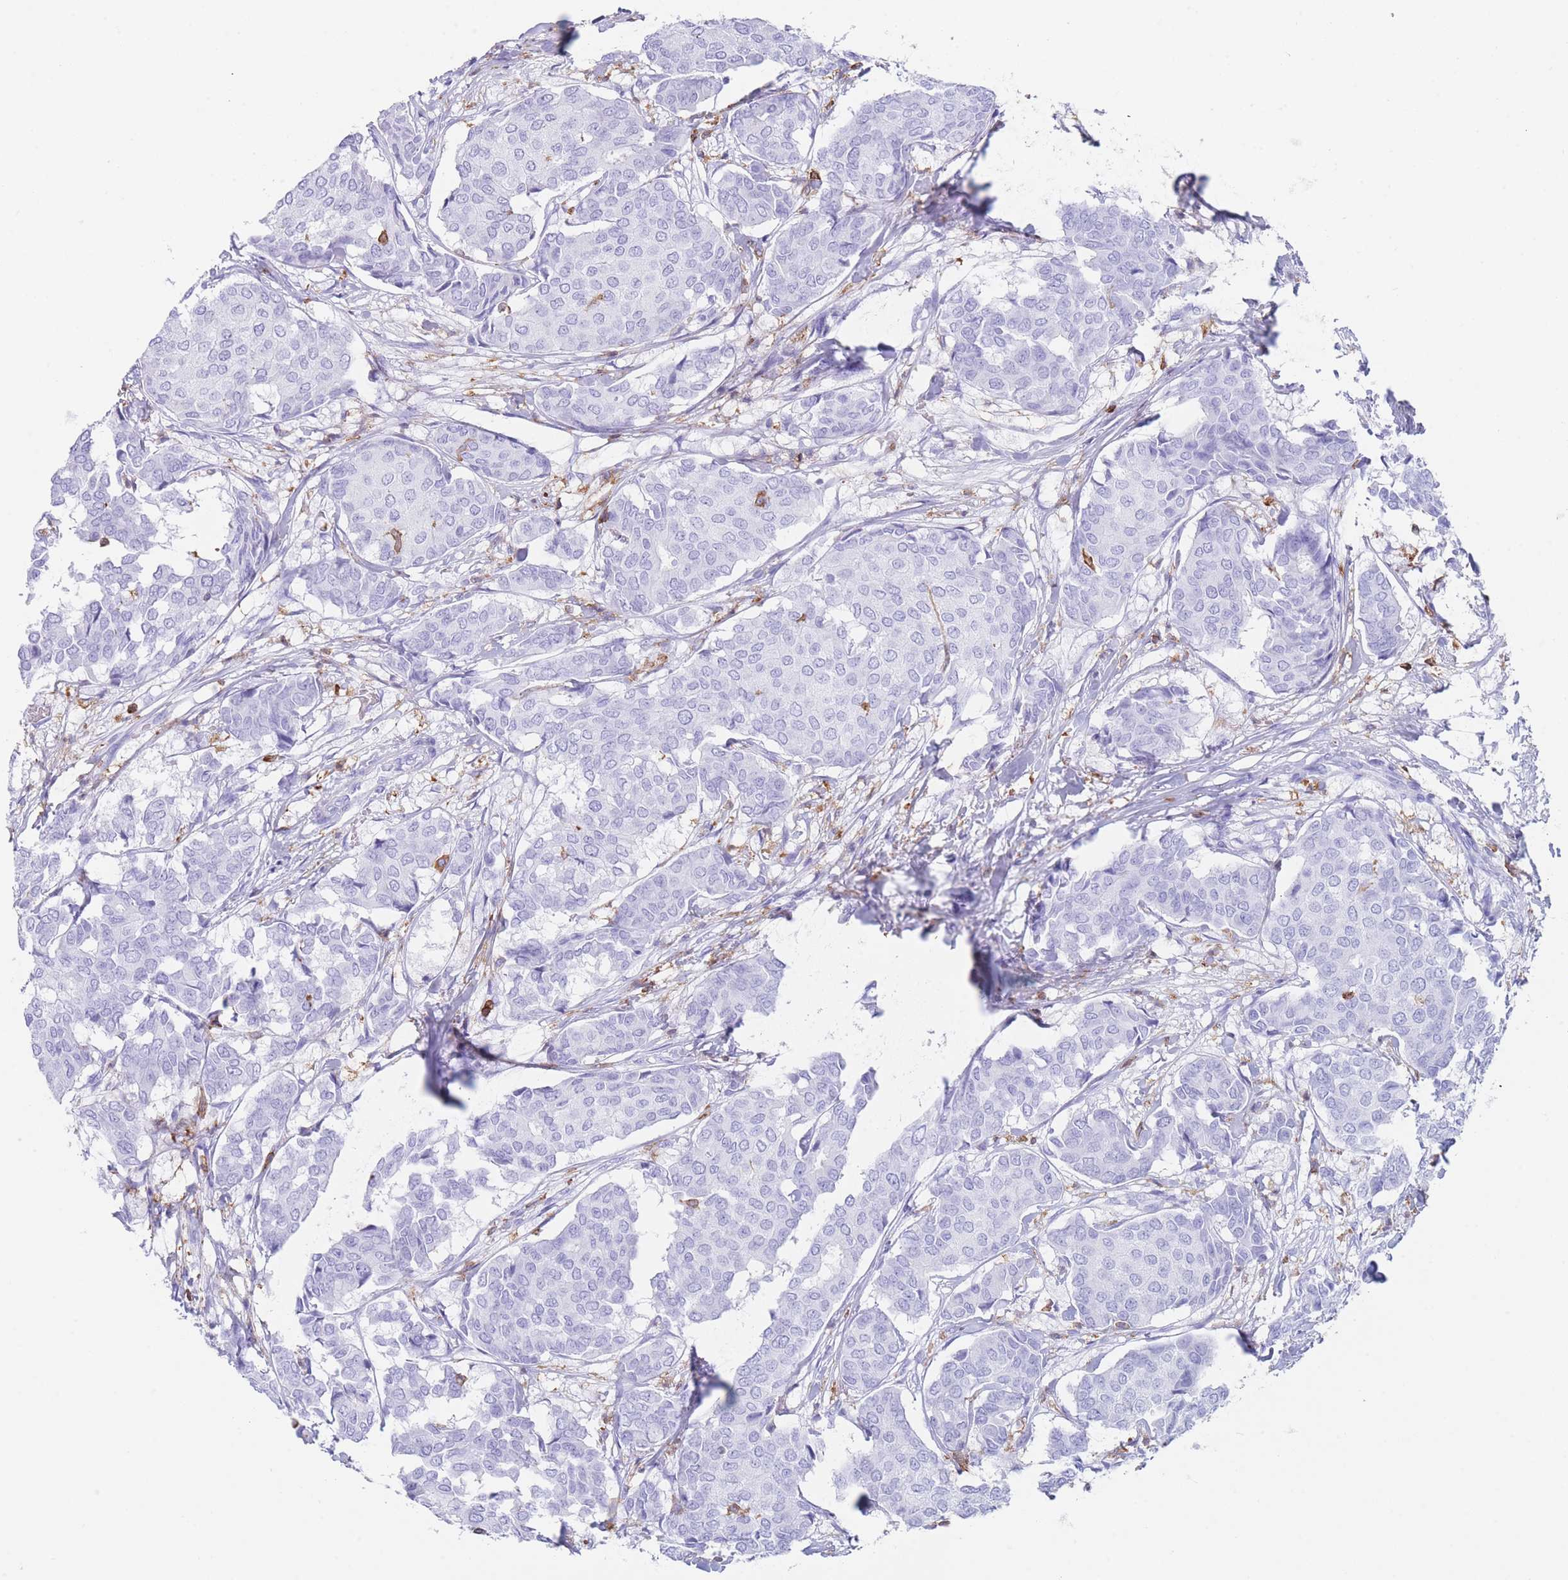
{"staining": {"intensity": "negative", "quantity": "none", "location": "none"}, "tissue": "breast cancer", "cell_type": "Tumor cells", "image_type": "cancer", "snomed": [{"axis": "morphology", "description": "Duct carcinoma"}, {"axis": "topography", "description": "Breast"}], "caption": "High power microscopy image of an IHC photomicrograph of breast intraductal carcinoma, revealing no significant staining in tumor cells.", "gene": "CORO1A", "patient": {"sex": "female", "age": 75}}